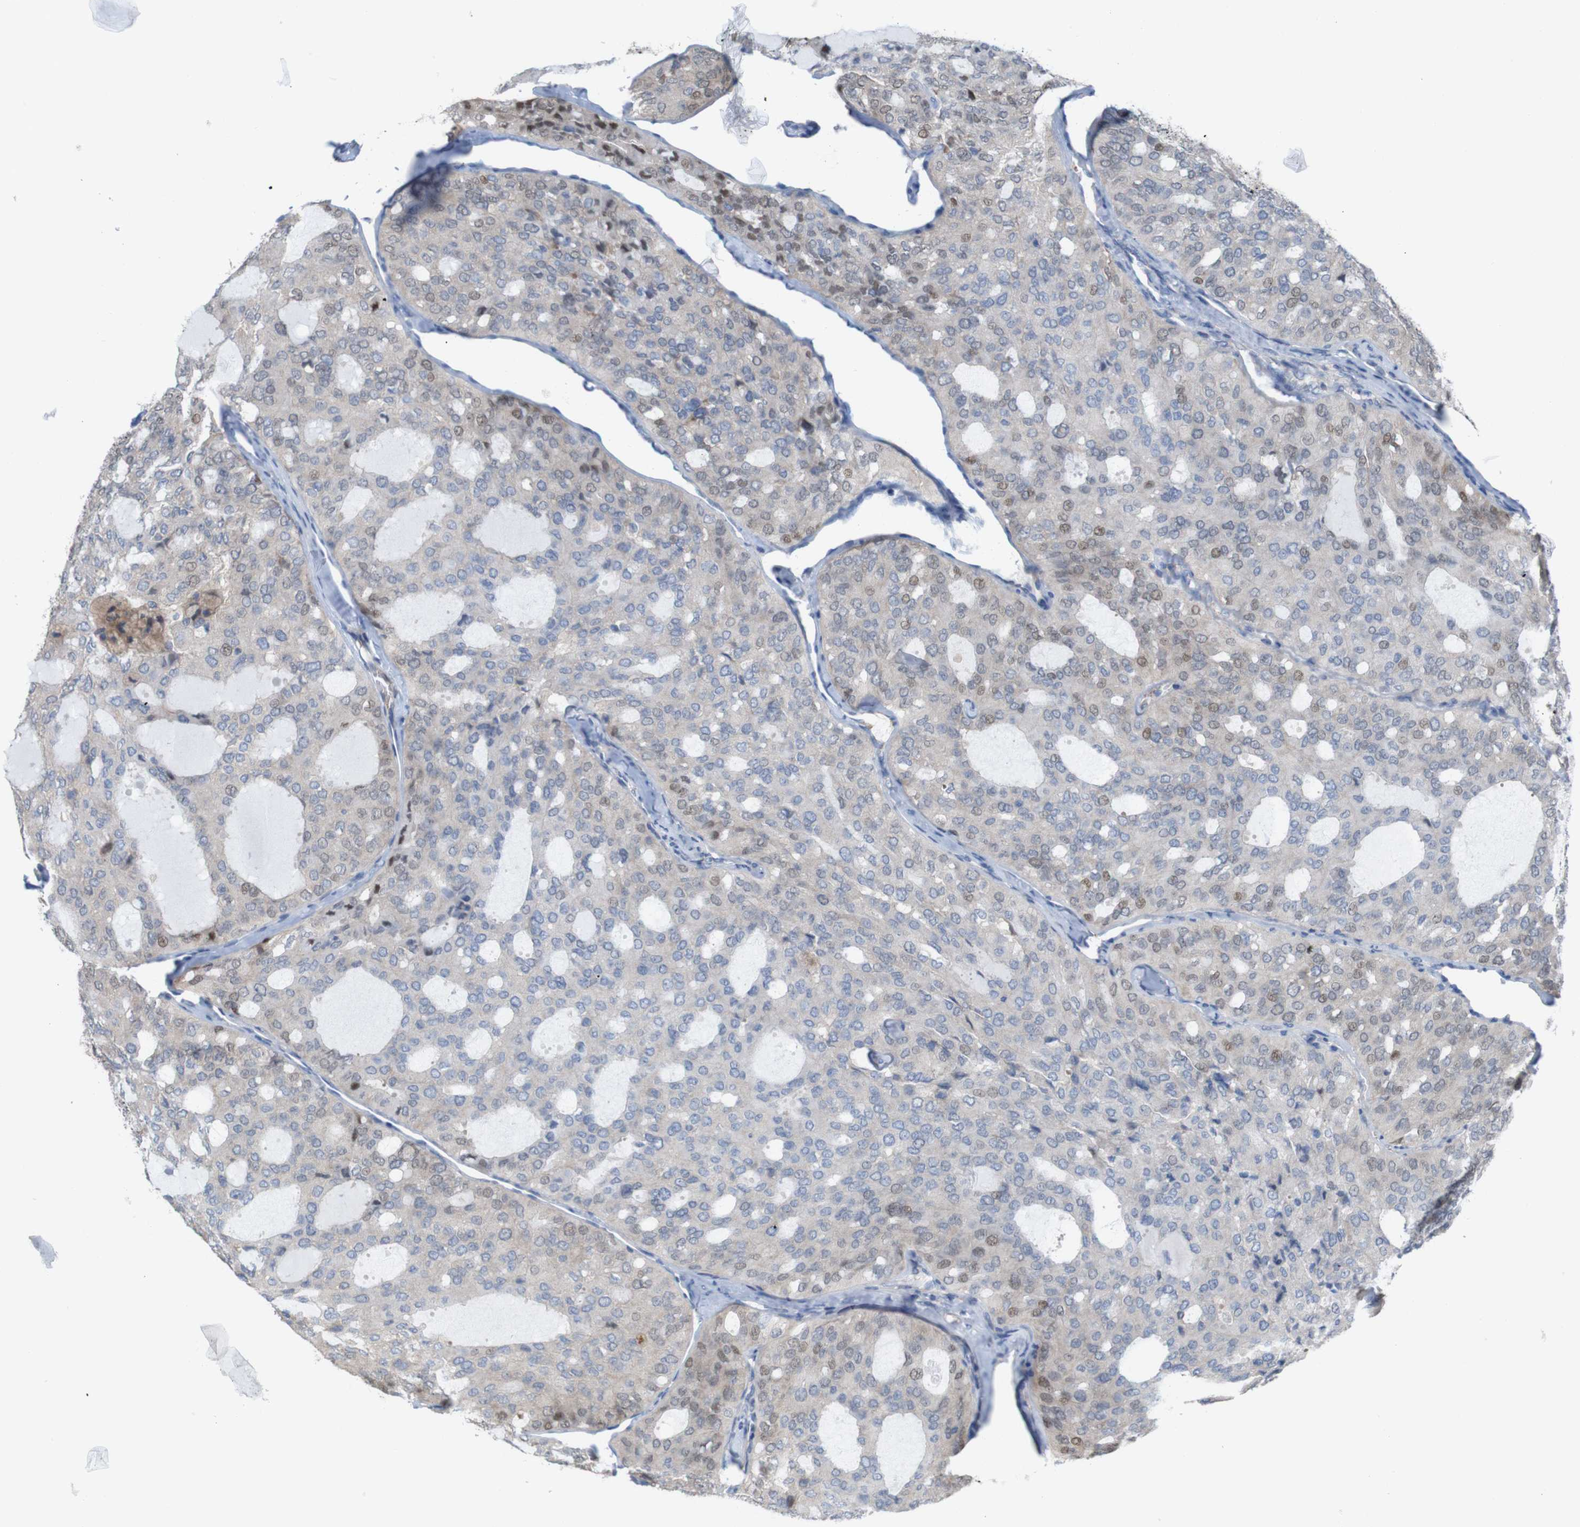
{"staining": {"intensity": "negative", "quantity": "none", "location": "none"}, "tissue": "thyroid cancer", "cell_type": "Tumor cells", "image_type": "cancer", "snomed": [{"axis": "morphology", "description": "Follicular adenoma carcinoma, NOS"}, {"axis": "topography", "description": "Thyroid gland"}], "caption": "An immunohistochemistry (IHC) image of thyroid cancer is shown. There is no staining in tumor cells of thyroid cancer. (IHC, brightfield microscopy, high magnification).", "gene": "MYEOV", "patient": {"sex": "male", "age": 75}}